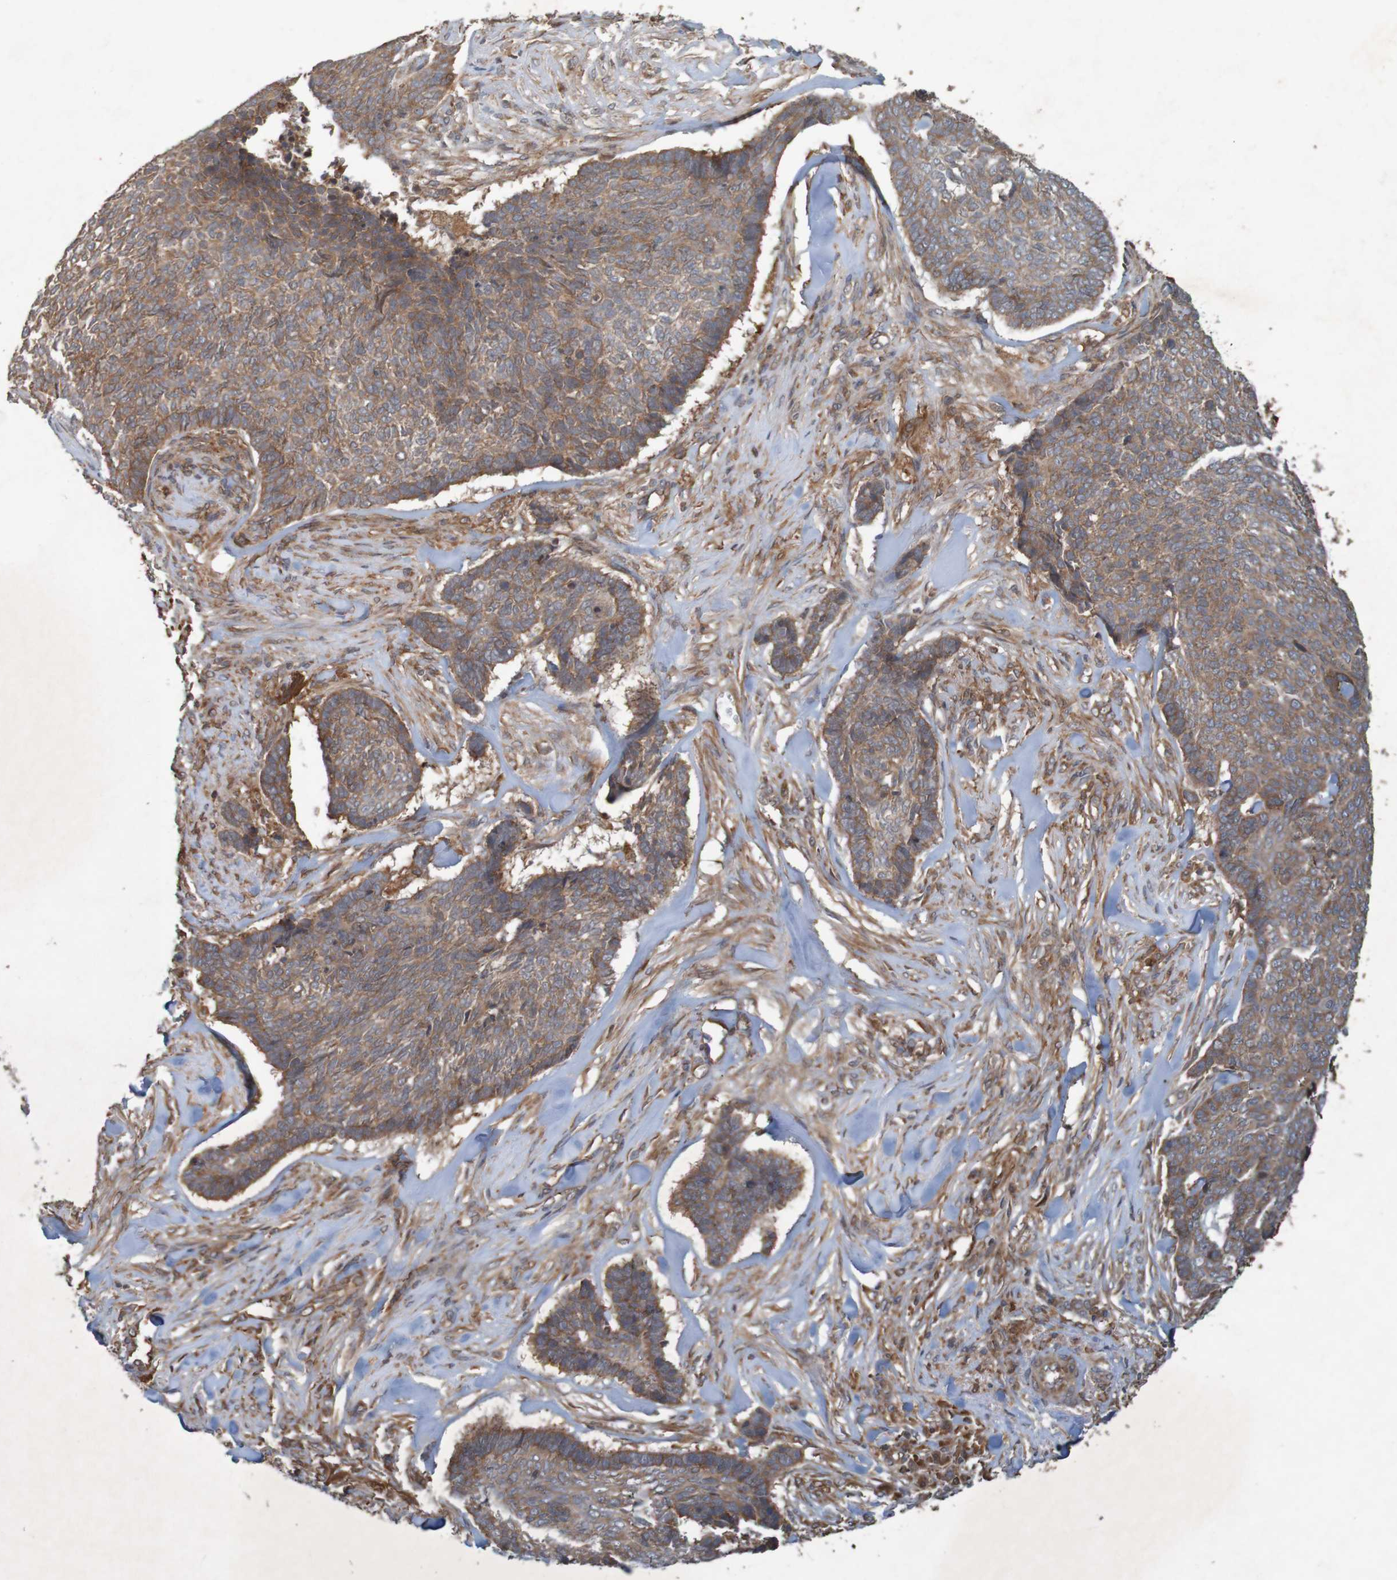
{"staining": {"intensity": "weak", "quantity": ">75%", "location": "cytoplasmic/membranous"}, "tissue": "skin cancer", "cell_type": "Tumor cells", "image_type": "cancer", "snomed": [{"axis": "morphology", "description": "Basal cell carcinoma"}, {"axis": "topography", "description": "Skin"}], "caption": "DAB (3,3'-diaminobenzidine) immunohistochemical staining of skin cancer displays weak cytoplasmic/membranous protein staining in about >75% of tumor cells. (IHC, brightfield microscopy, high magnification).", "gene": "ARHGEF11", "patient": {"sex": "male", "age": 84}}